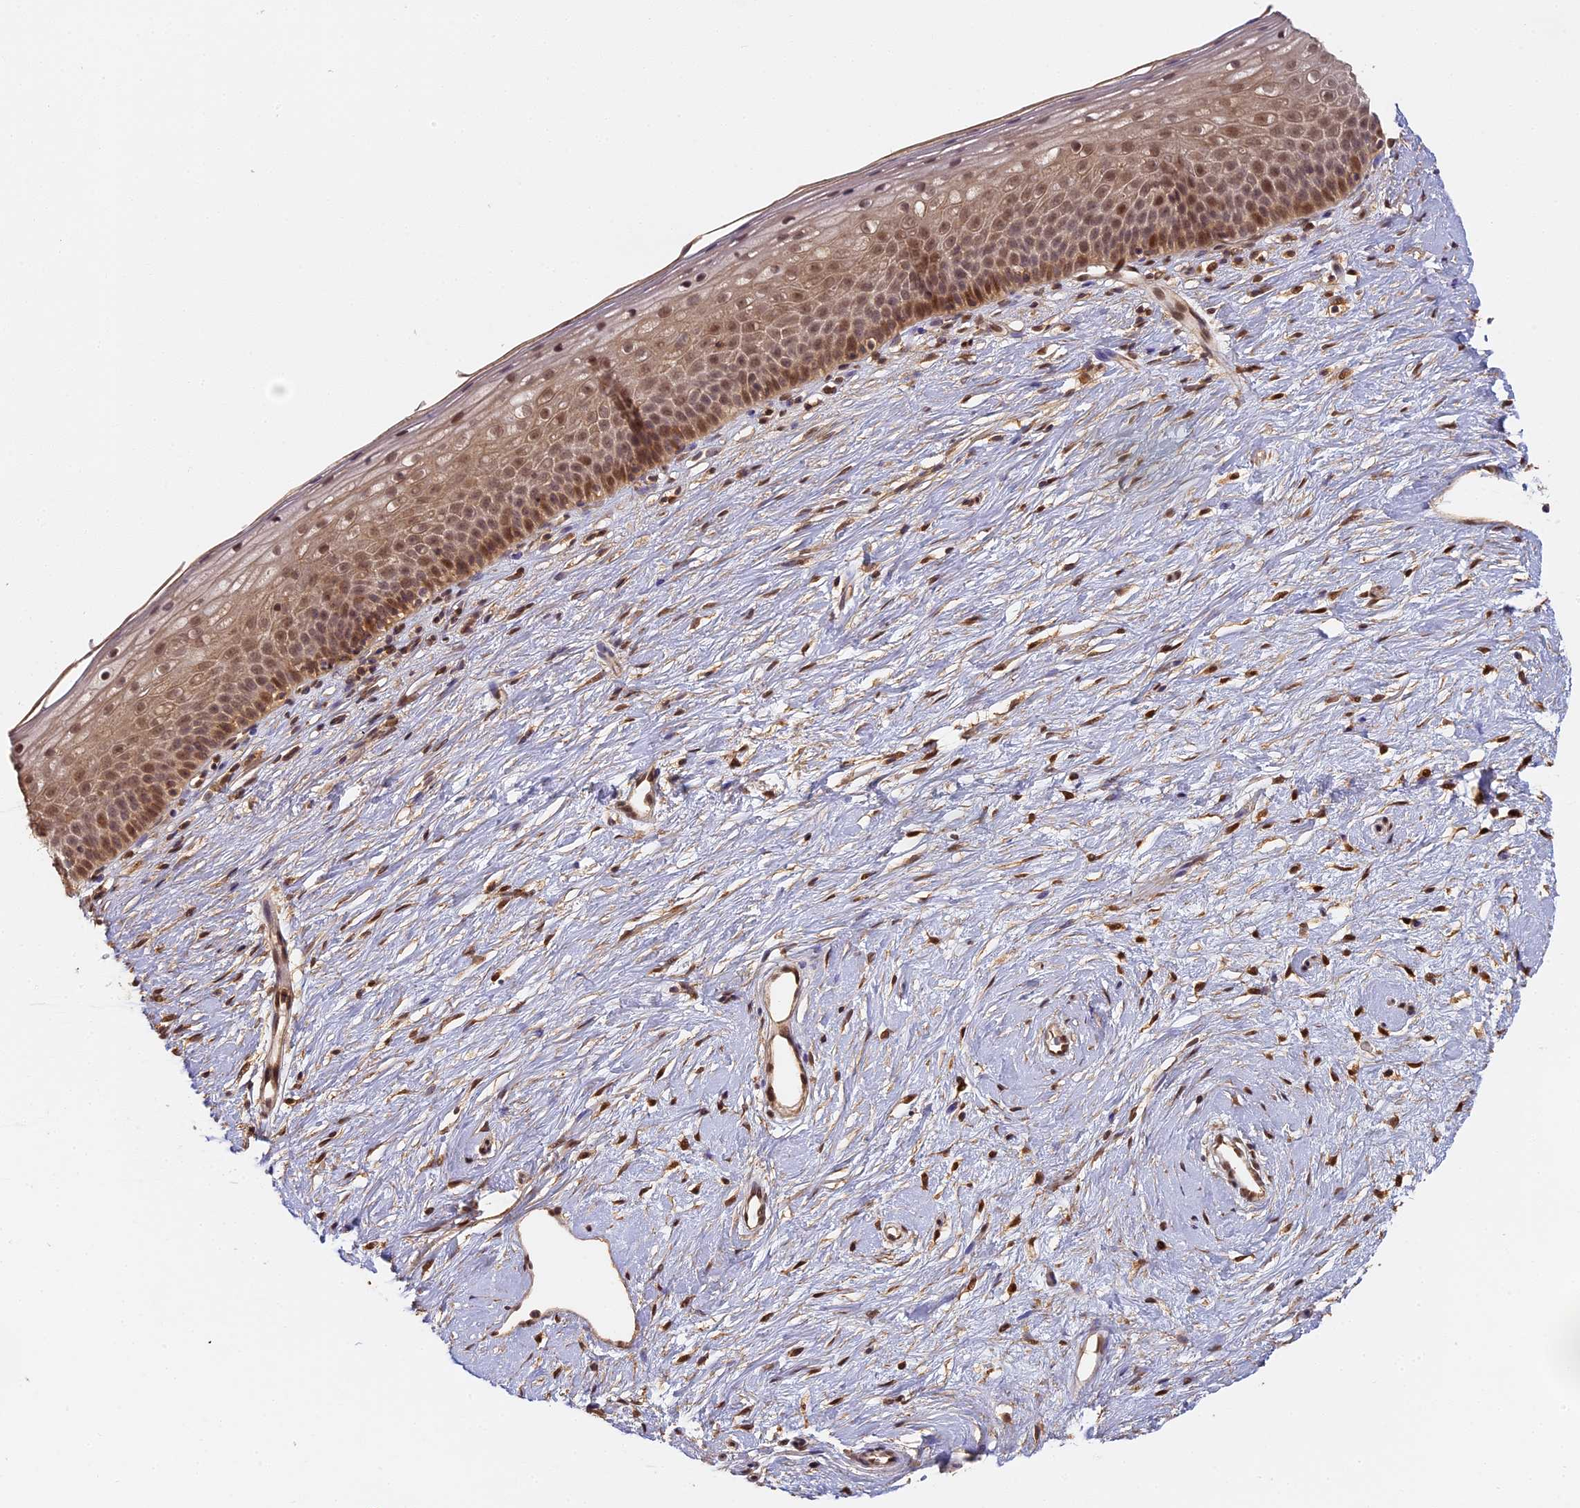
{"staining": {"intensity": "strong", "quantity": ">75%", "location": "cytoplasmic/membranous,nuclear"}, "tissue": "cervix", "cell_type": "Glandular cells", "image_type": "normal", "snomed": [{"axis": "morphology", "description": "Normal tissue, NOS"}, {"axis": "topography", "description": "Cervix"}], "caption": "Brown immunohistochemical staining in benign cervix demonstrates strong cytoplasmic/membranous,nuclear positivity in approximately >75% of glandular cells.", "gene": "MYBL2", "patient": {"sex": "female", "age": 57}}